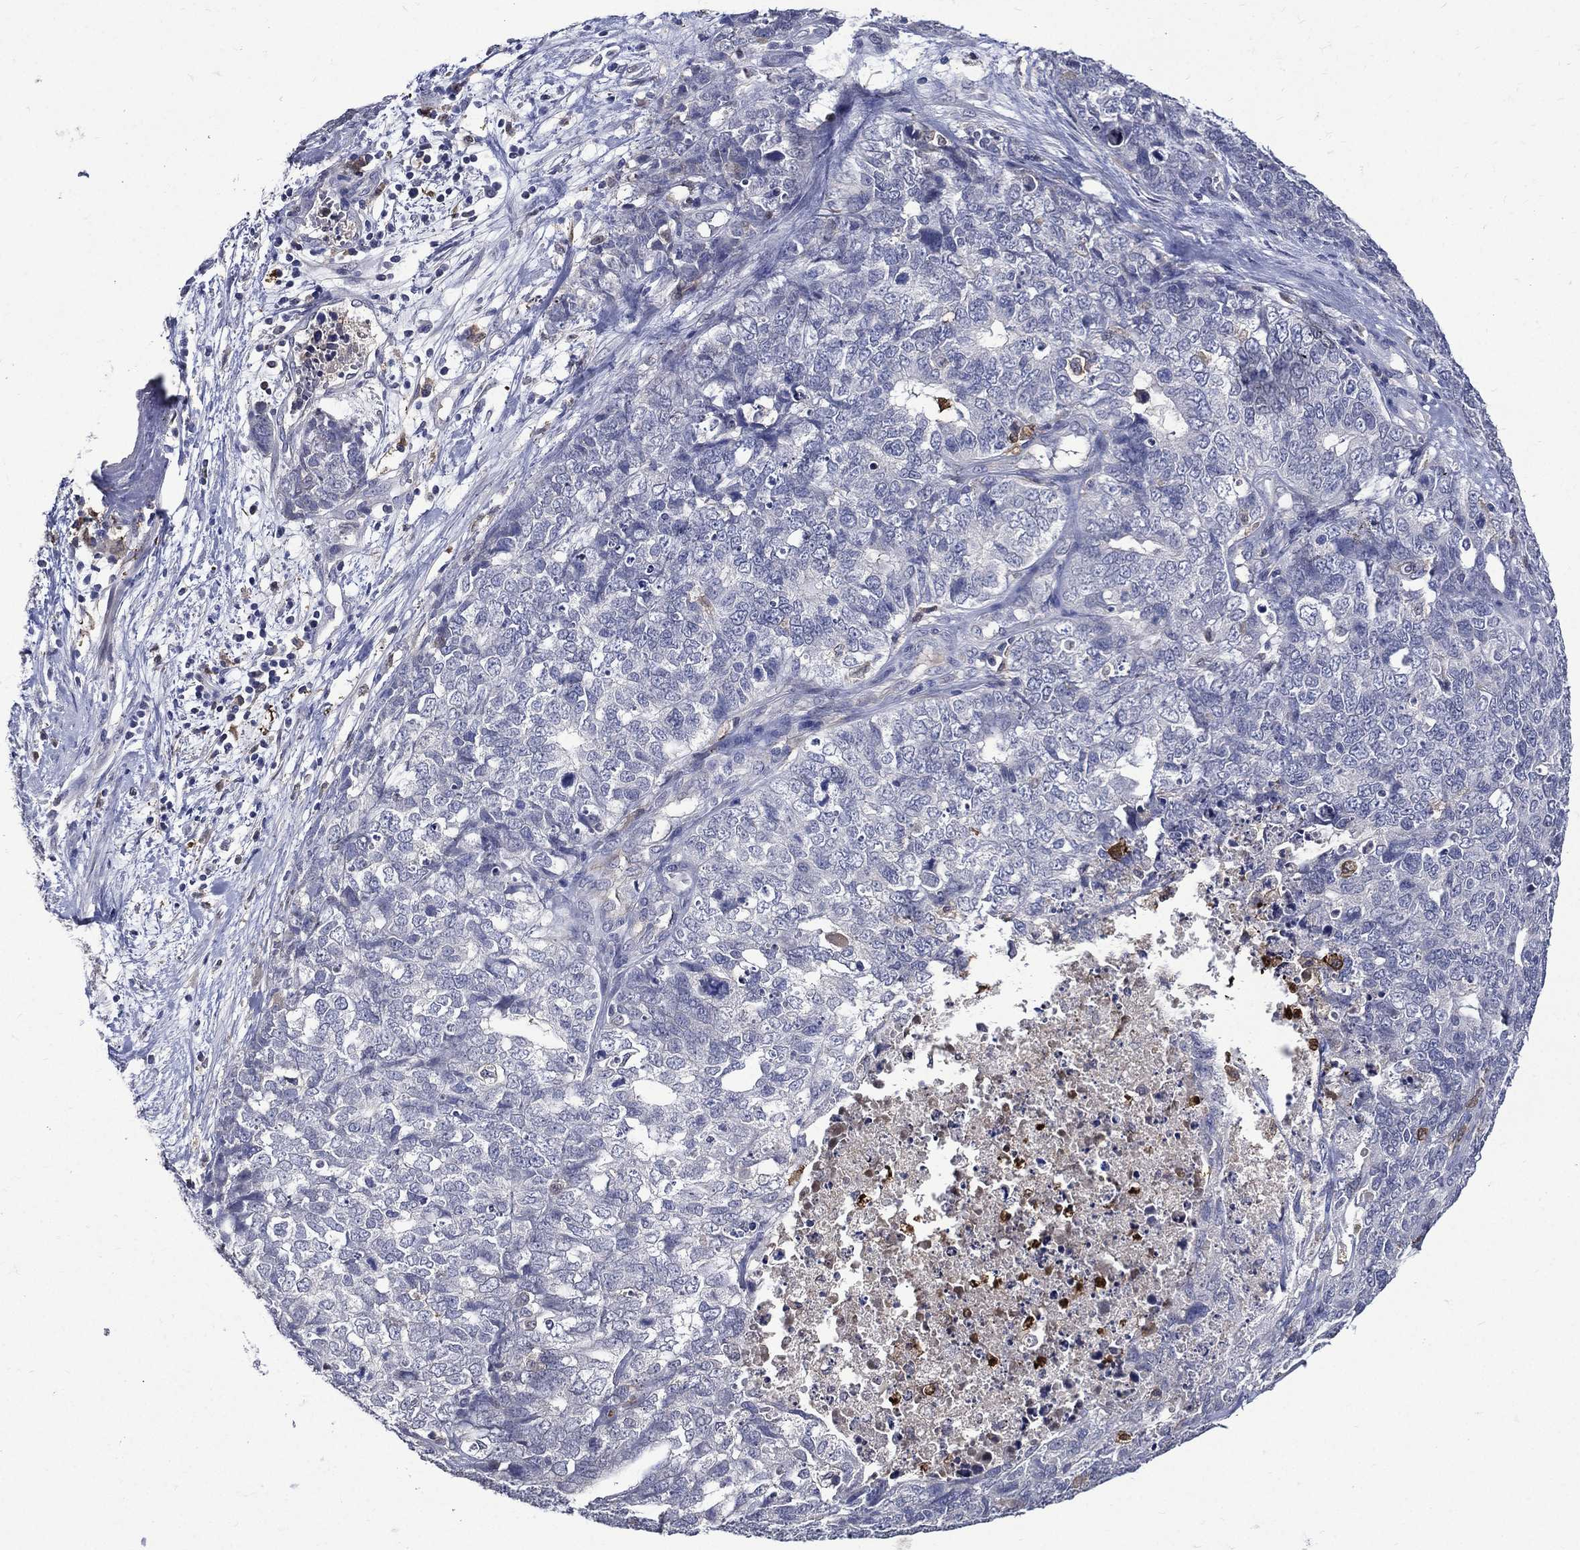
{"staining": {"intensity": "negative", "quantity": "none", "location": "none"}, "tissue": "cervical cancer", "cell_type": "Tumor cells", "image_type": "cancer", "snomed": [{"axis": "morphology", "description": "Squamous cell carcinoma, NOS"}, {"axis": "topography", "description": "Cervix"}], "caption": "The immunohistochemistry histopathology image has no significant staining in tumor cells of cervical cancer (squamous cell carcinoma) tissue.", "gene": "GPR171", "patient": {"sex": "female", "age": 63}}